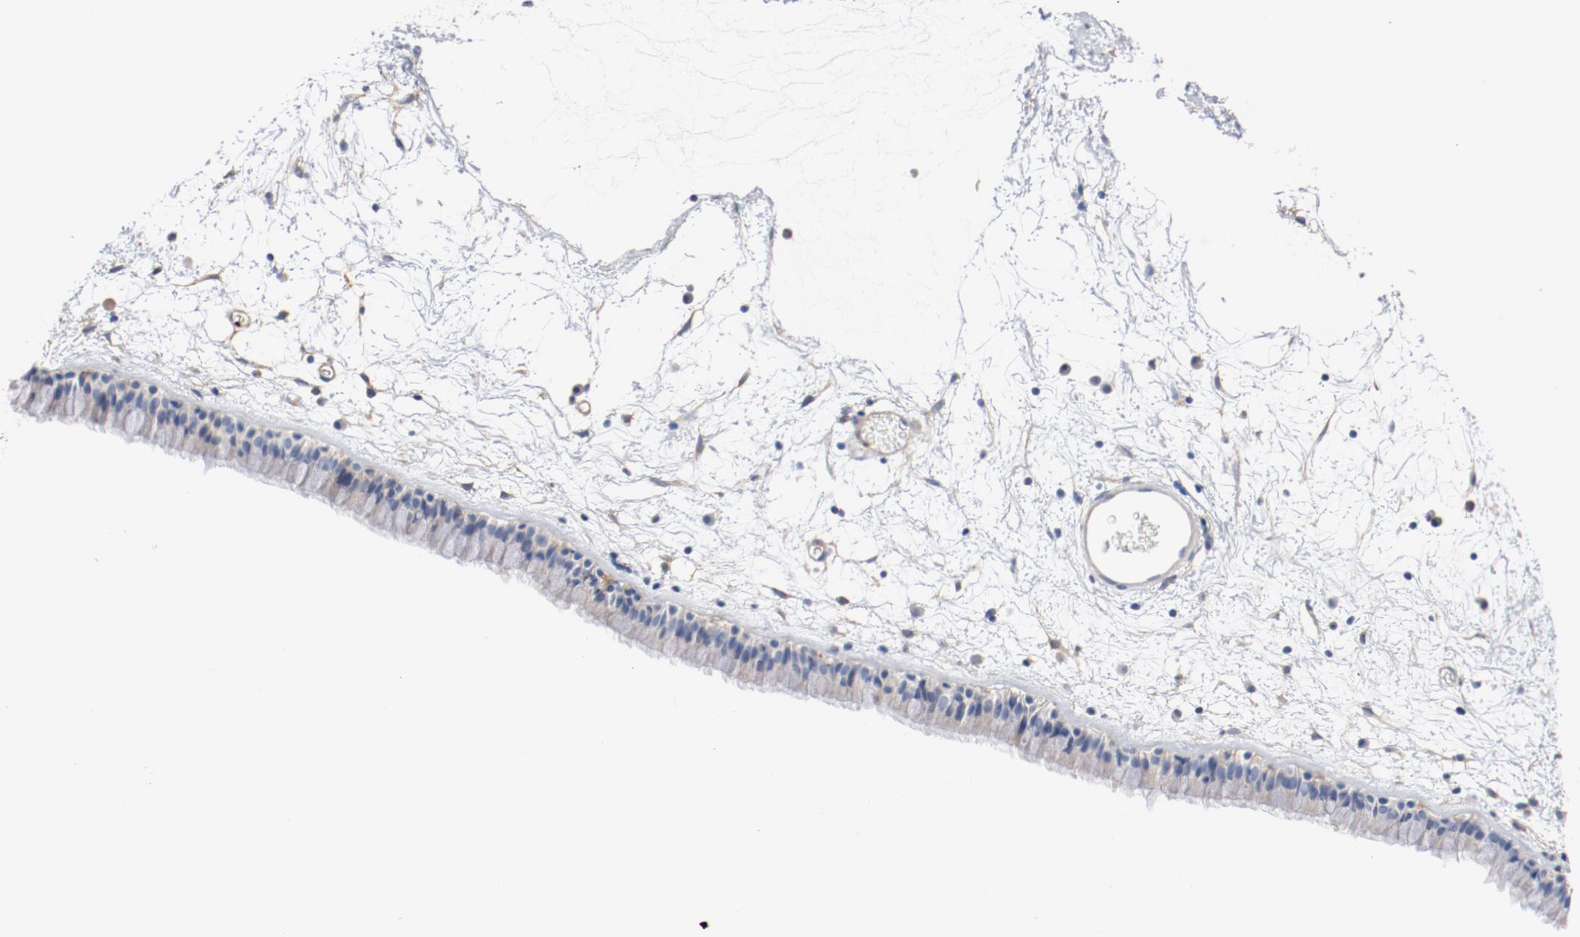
{"staining": {"intensity": "weak", "quantity": "25%-75%", "location": "cytoplasmic/membranous"}, "tissue": "nasopharynx", "cell_type": "Respiratory epithelial cells", "image_type": "normal", "snomed": [{"axis": "morphology", "description": "Normal tissue, NOS"}, {"axis": "morphology", "description": "Inflammation, NOS"}, {"axis": "topography", "description": "Nasopharynx"}], "caption": "A brown stain highlights weak cytoplasmic/membranous expression of a protein in respiratory epithelial cells of normal human nasopharynx. Immunohistochemistry (ihc) stains the protein in brown and the nuclei are stained blue.", "gene": "ILK", "patient": {"sex": "male", "age": 48}}